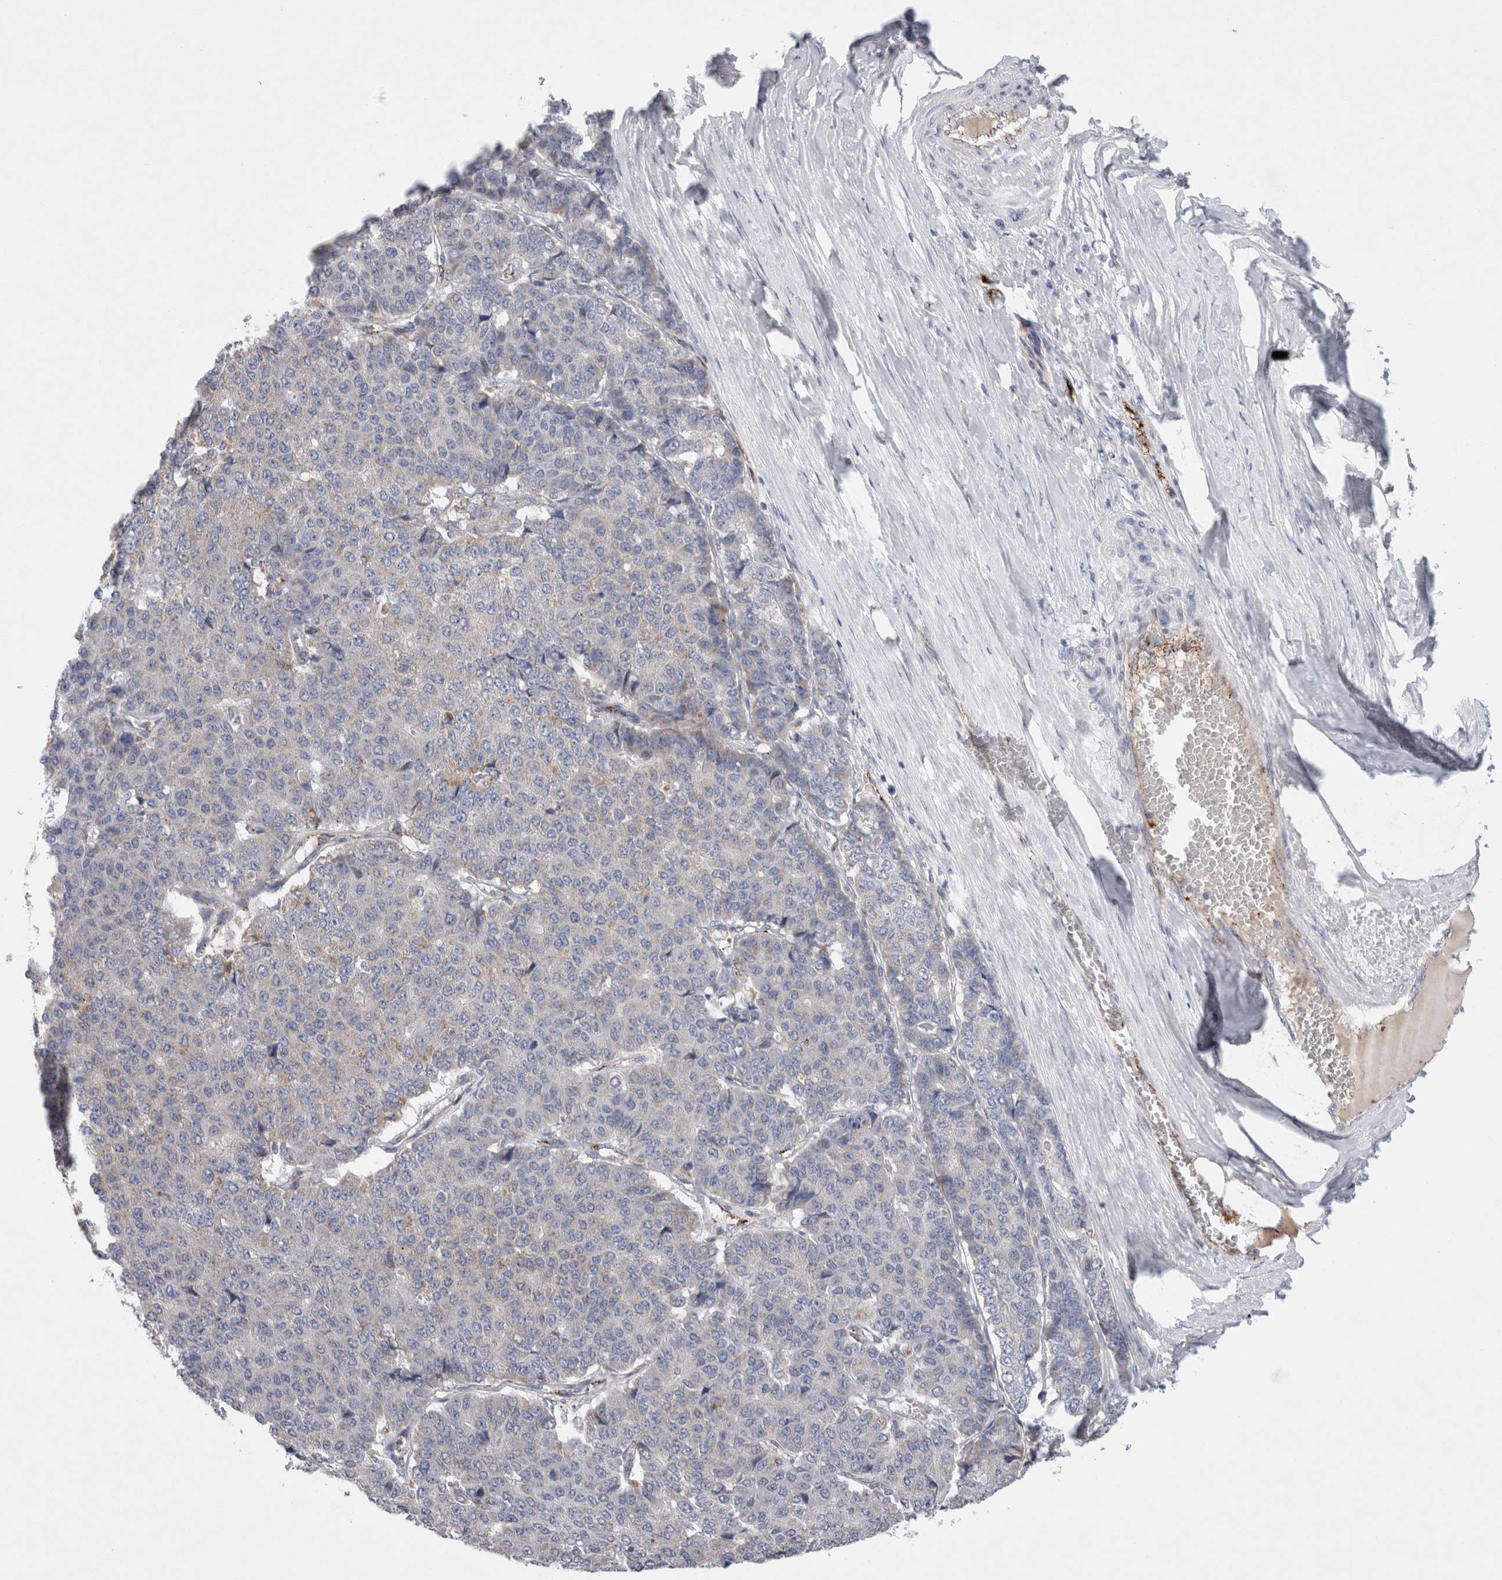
{"staining": {"intensity": "weak", "quantity": "<25%", "location": "cytoplasmic/membranous"}, "tissue": "pancreatic cancer", "cell_type": "Tumor cells", "image_type": "cancer", "snomed": [{"axis": "morphology", "description": "Adenocarcinoma, NOS"}, {"axis": "topography", "description": "Pancreas"}], "caption": "DAB immunohistochemical staining of human pancreatic cancer (adenocarcinoma) shows no significant staining in tumor cells.", "gene": "IARS2", "patient": {"sex": "male", "age": 50}}